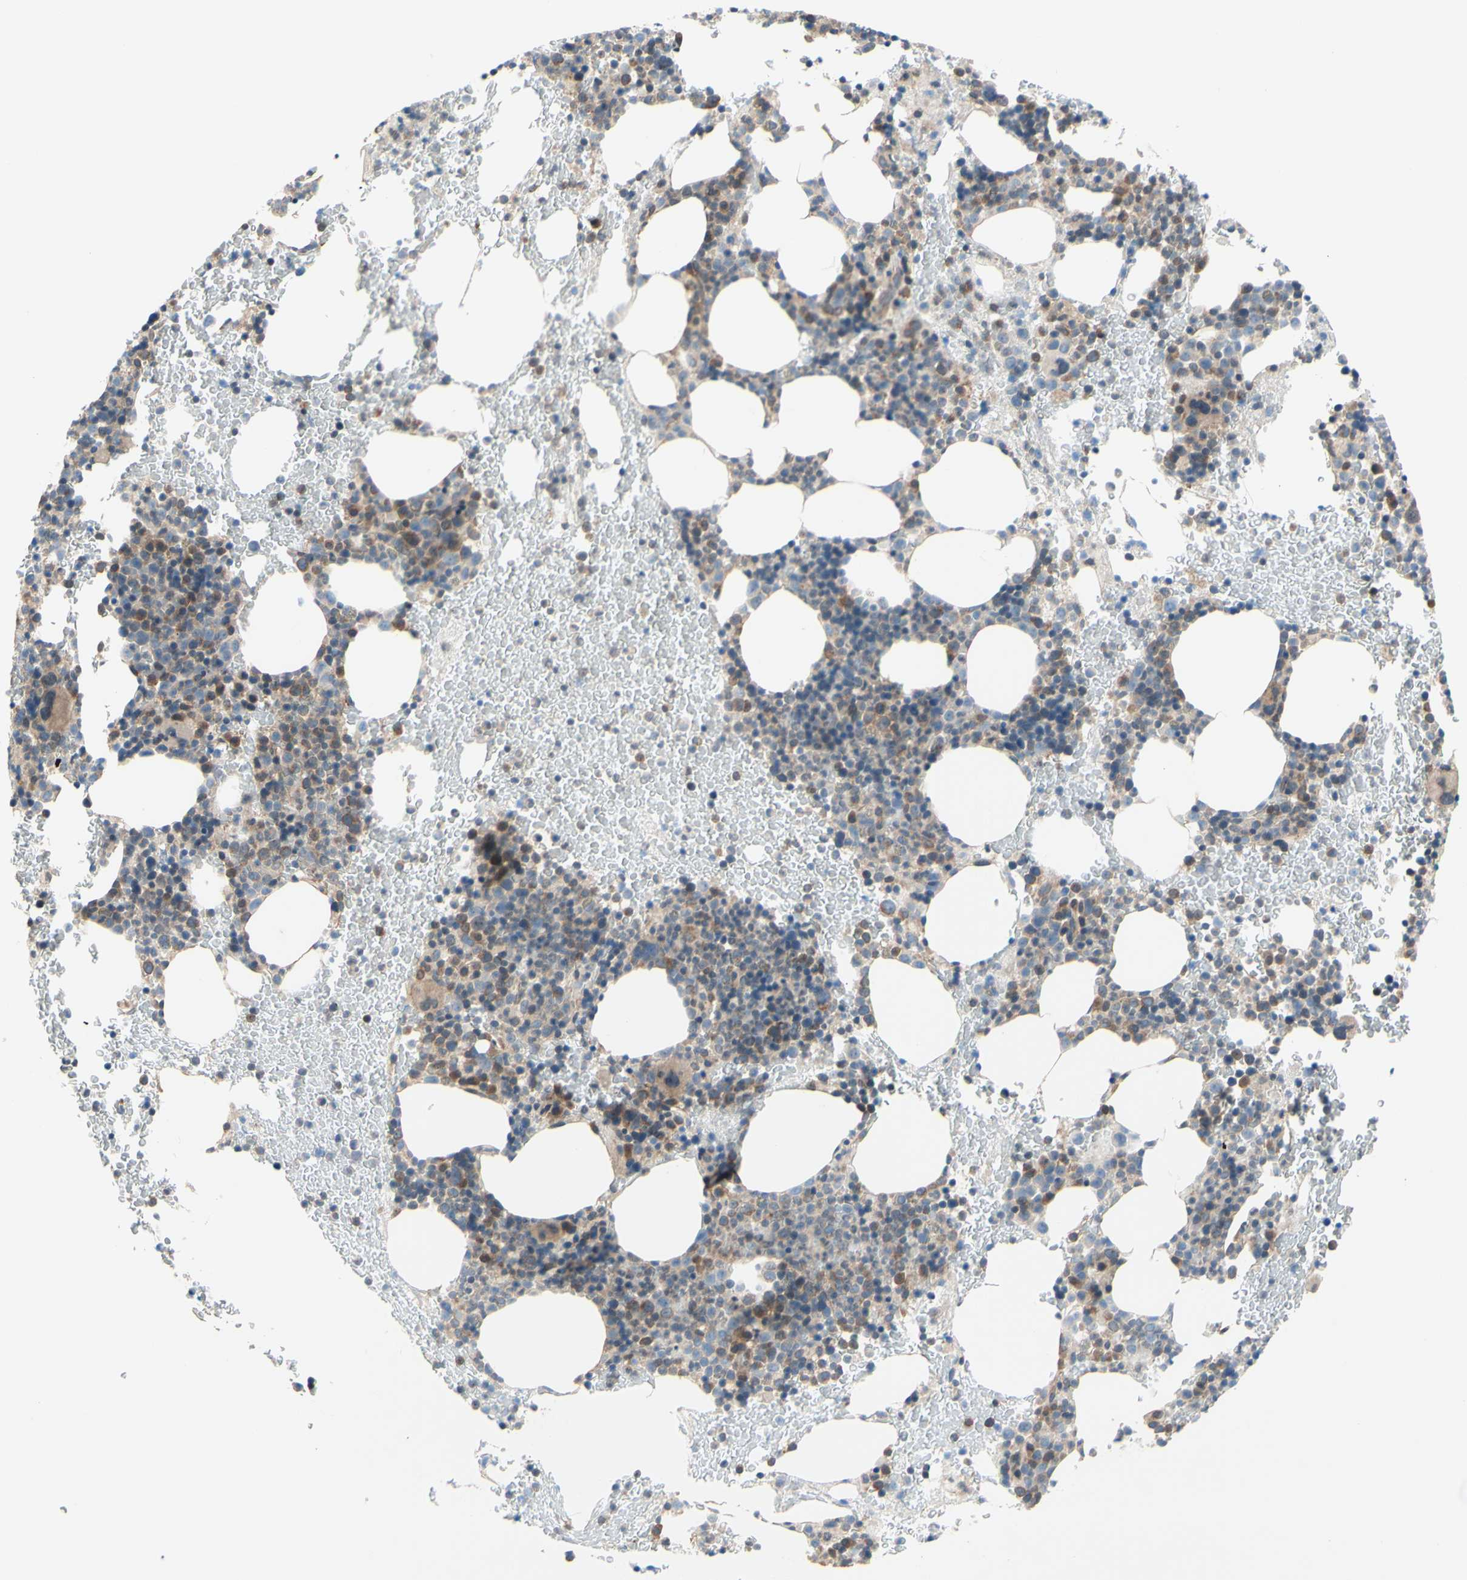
{"staining": {"intensity": "weak", "quantity": "25%-75%", "location": "cytoplasmic/membranous"}, "tissue": "bone marrow", "cell_type": "Hematopoietic cells", "image_type": "normal", "snomed": [{"axis": "morphology", "description": "Normal tissue, NOS"}, {"axis": "morphology", "description": "Inflammation, NOS"}, {"axis": "topography", "description": "Bone marrow"}], "caption": "Unremarkable bone marrow exhibits weak cytoplasmic/membranous expression in about 25%-75% of hematopoietic cells.", "gene": "DYNLRB1", "patient": {"sex": "male", "age": 72}}